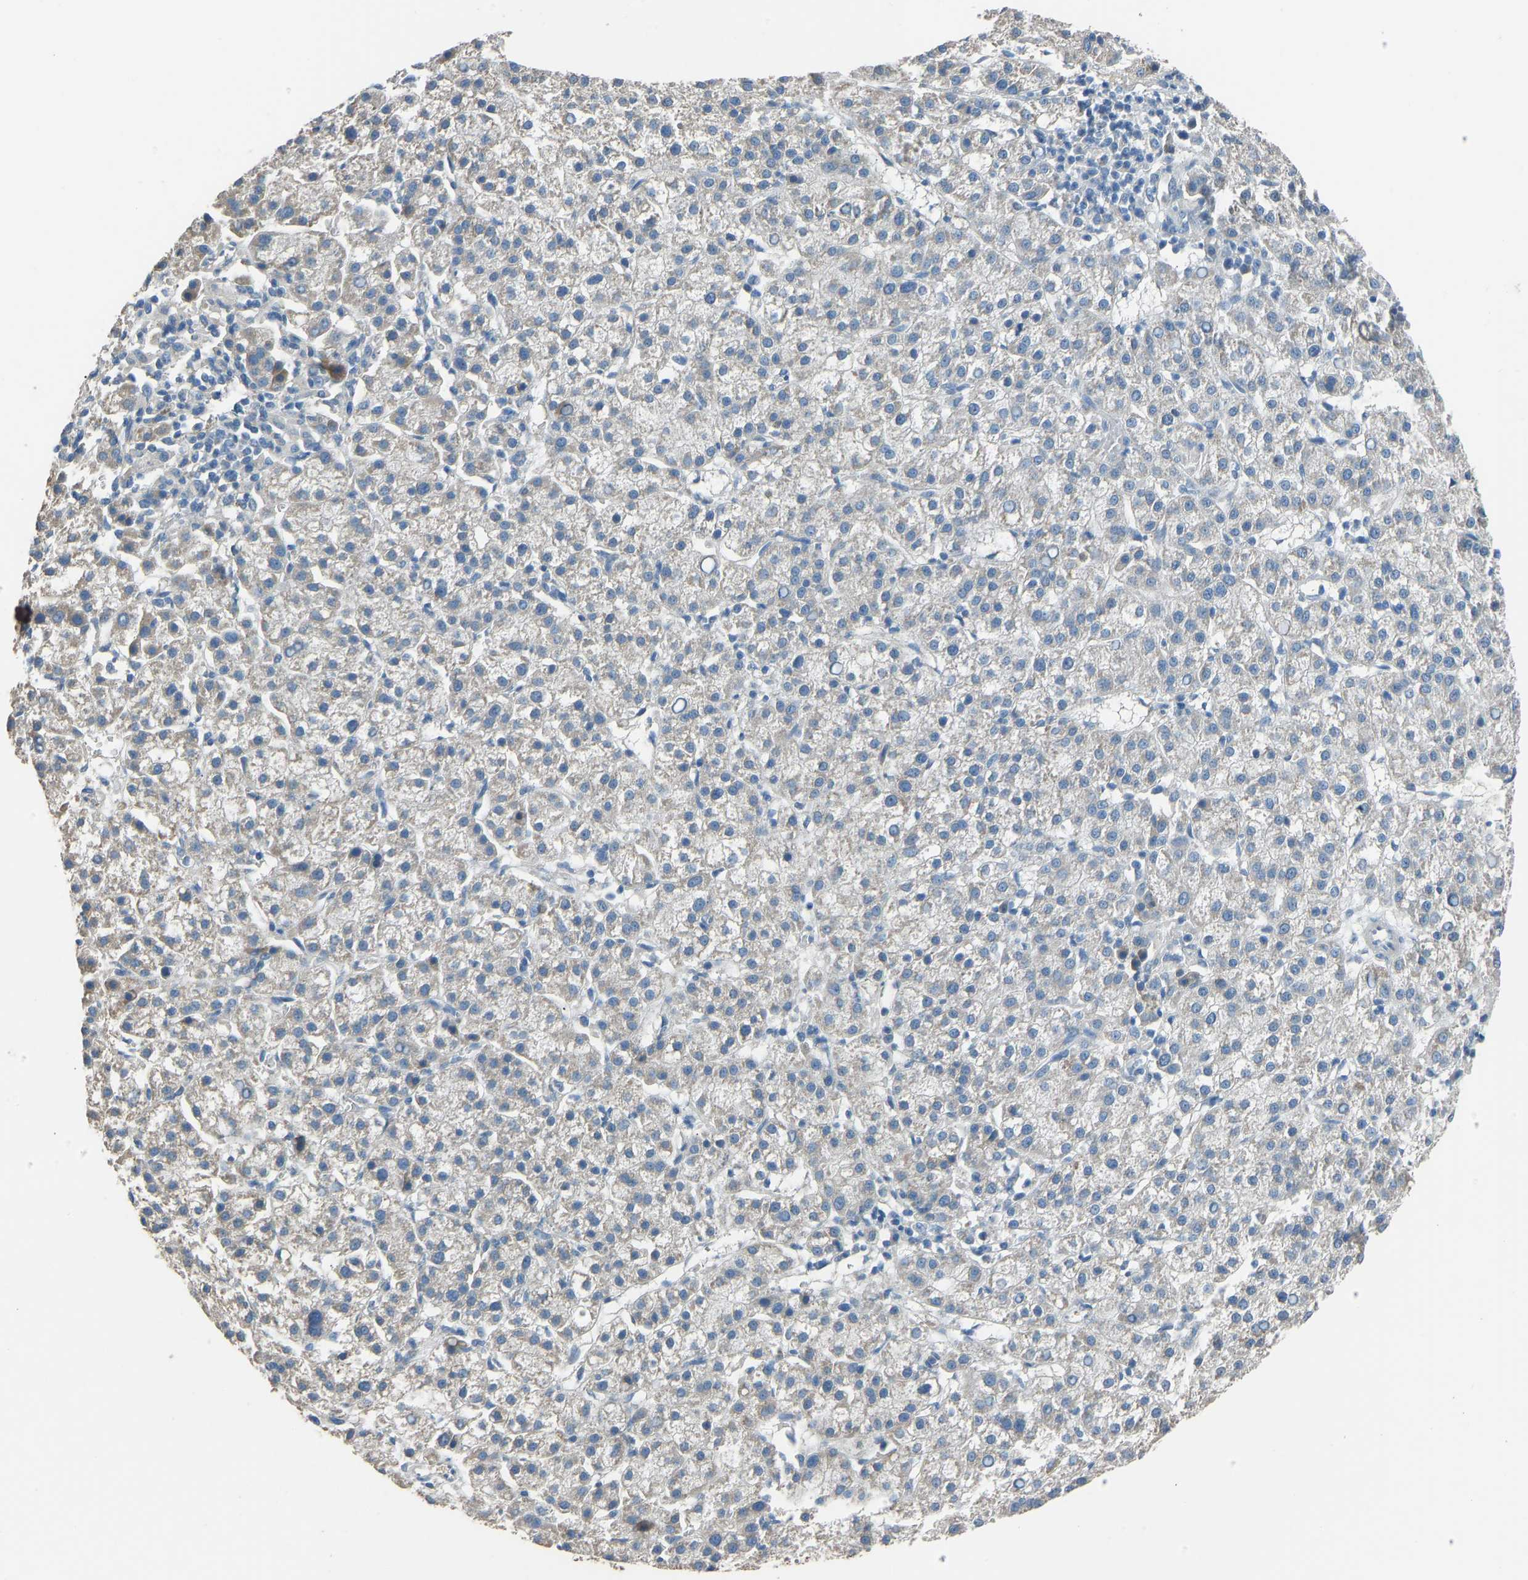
{"staining": {"intensity": "negative", "quantity": "none", "location": "none"}, "tissue": "liver cancer", "cell_type": "Tumor cells", "image_type": "cancer", "snomed": [{"axis": "morphology", "description": "Carcinoma, Hepatocellular, NOS"}, {"axis": "topography", "description": "Liver"}], "caption": "Liver cancer (hepatocellular carcinoma) stained for a protein using immunohistochemistry reveals no positivity tumor cells.", "gene": "TGFBR3", "patient": {"sex": "female", "age": 58}}